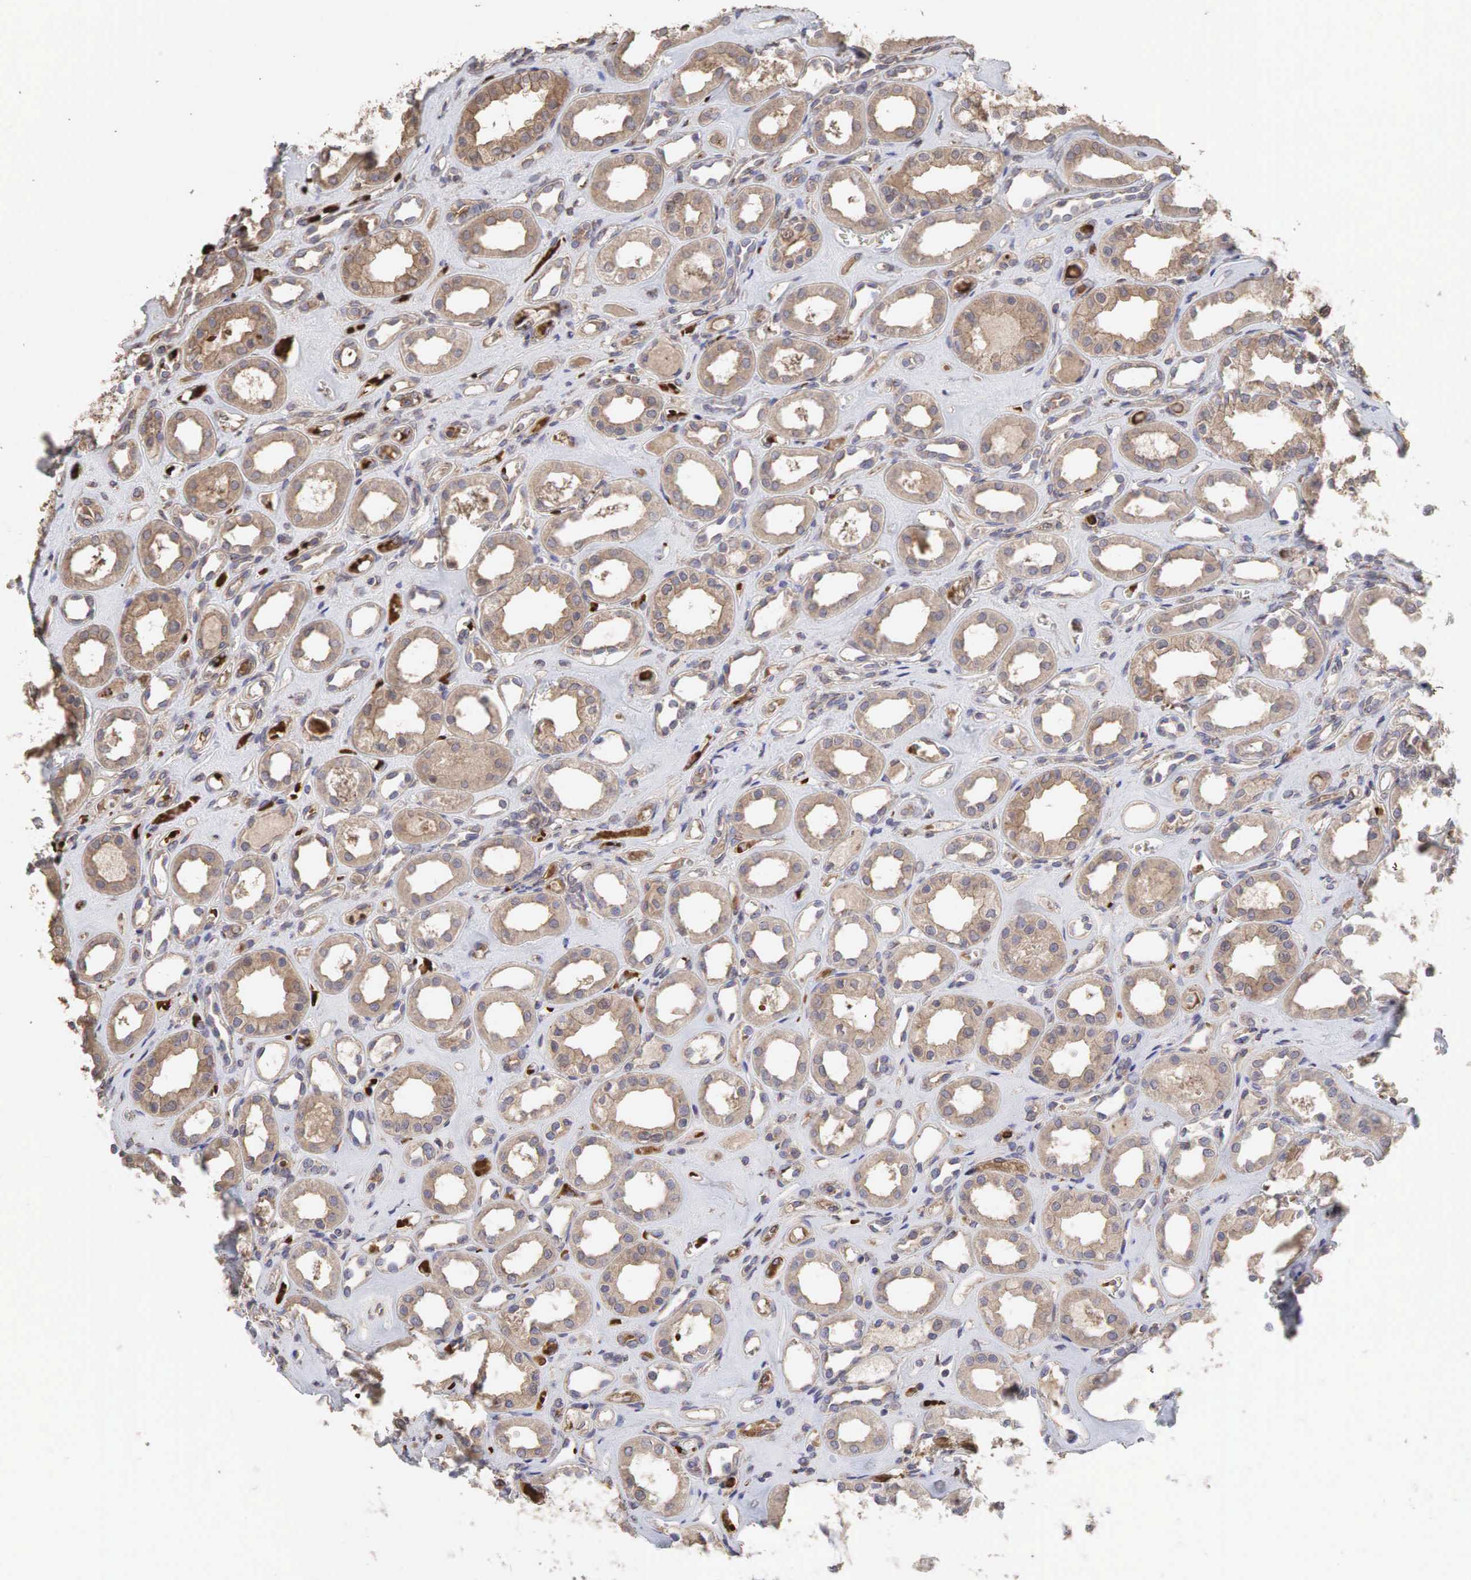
{"staining": {"intensity": "weak", "quantity": "<25%", "location": "cytoplasmic/membranous"}, "tissue": "kidney", "cell_type": "Cells in glomeruli", "image_type": "normal", "snomed": [{"axis": "morphology", "description": "Normal tissue, NOS"}, {"axis": "topography", "description": "Kidney"}], "caption": "DAB immunohistochemical staining of unremarkable kidney displays no significant positivity in cells in glomeruli.", "gene": "PABPC5", "patient": {"sex": "male", "age": 61}}